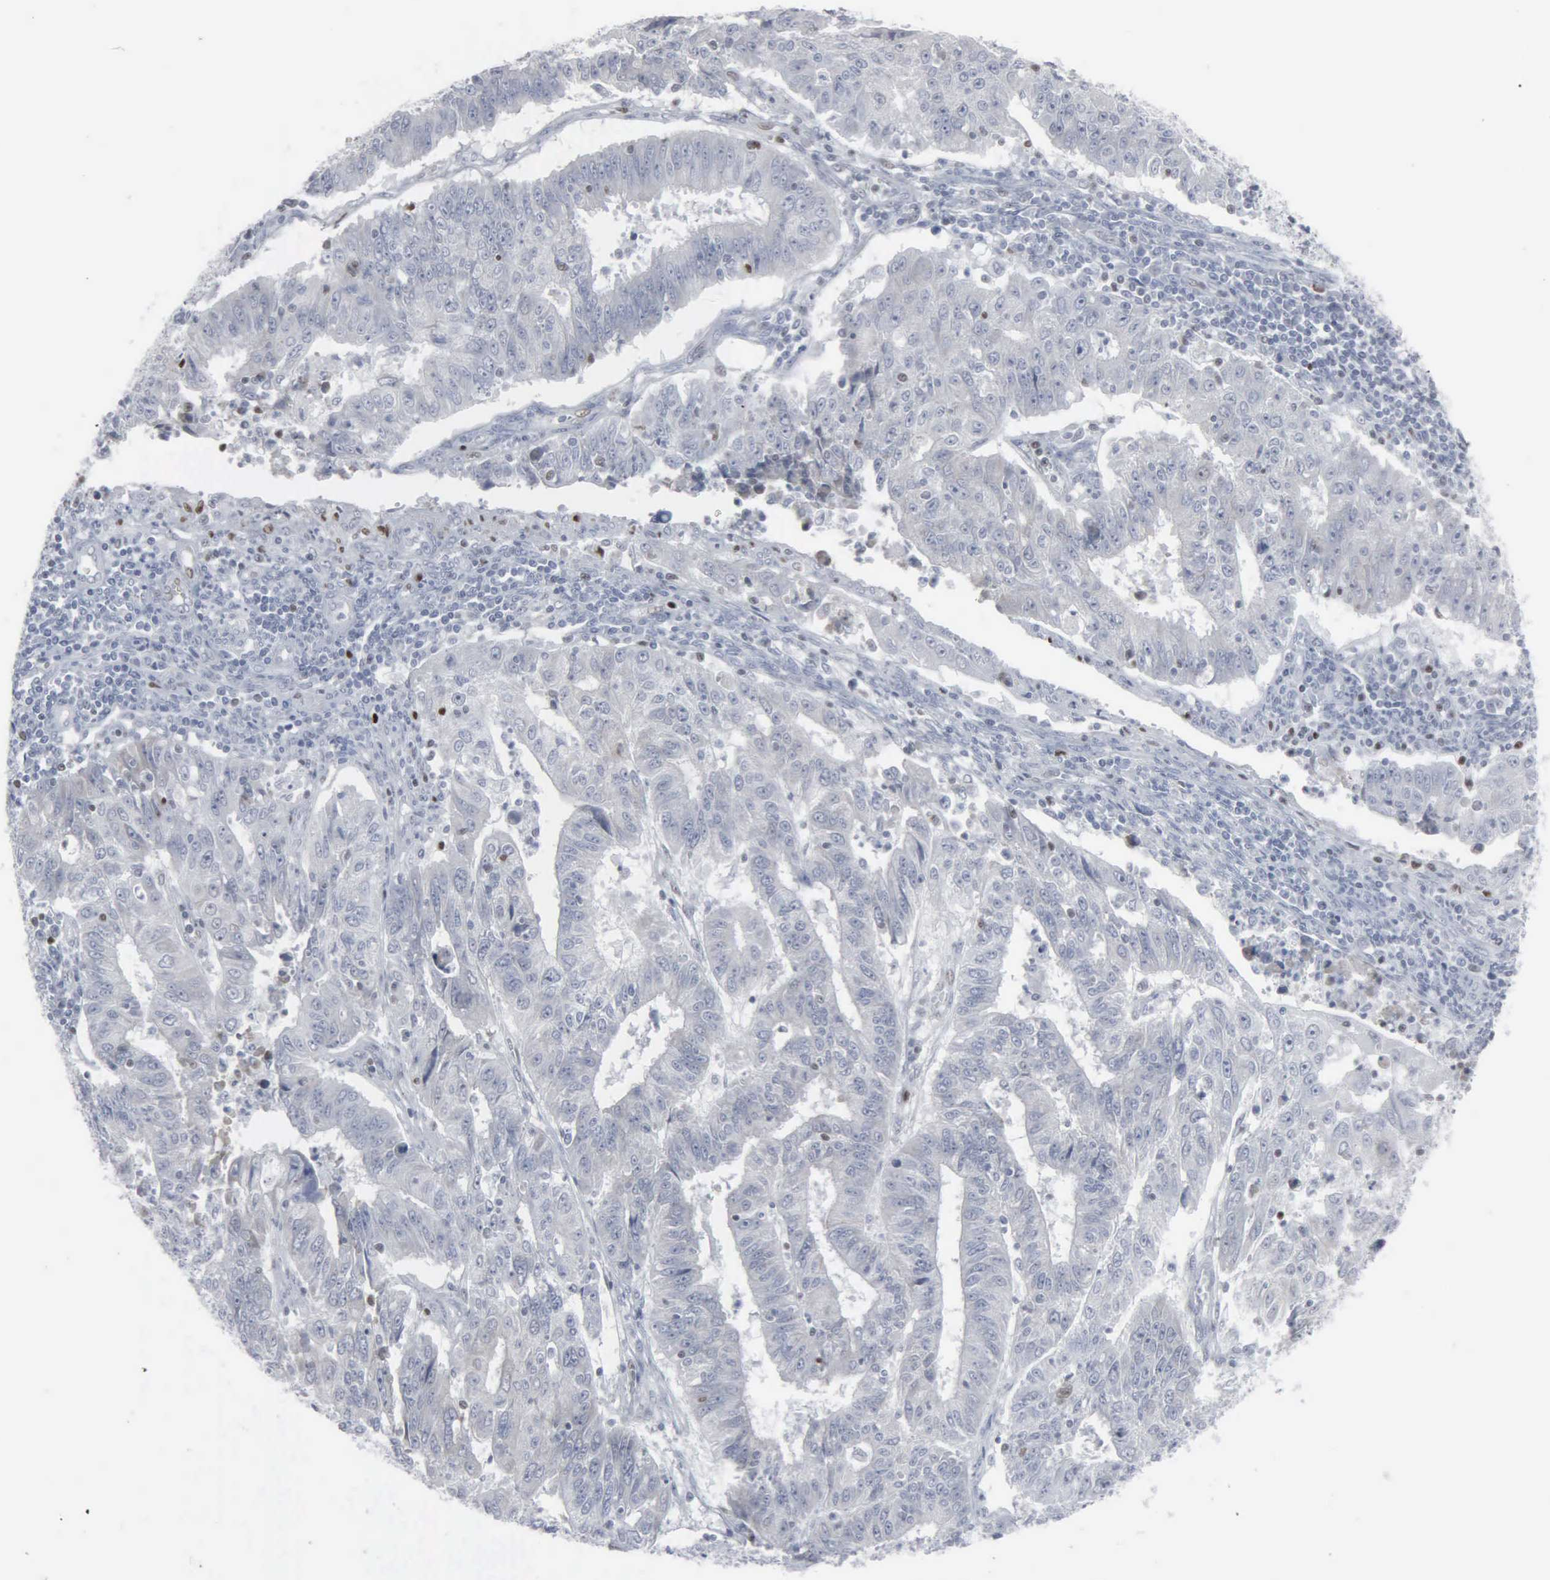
{"staining": {"intensity": "weak", "quantity": "<25%", "location": "nuclear"}, "tissue": "endometrial cancer", "cell_type": "Tumor cells", "image_type": "cancer", "snomed": [{"axis": "morphology", "description": "Adenocarcinoma, NOS"}, {"axis": "topography", "description": "Endometrium"}], "caption": "Histopathology image shows no significant protein staining in tumor cells of endometrial adenocarcinoma.", "gene": "CCND3", "patient": {"sex": "female", "age": 42}}